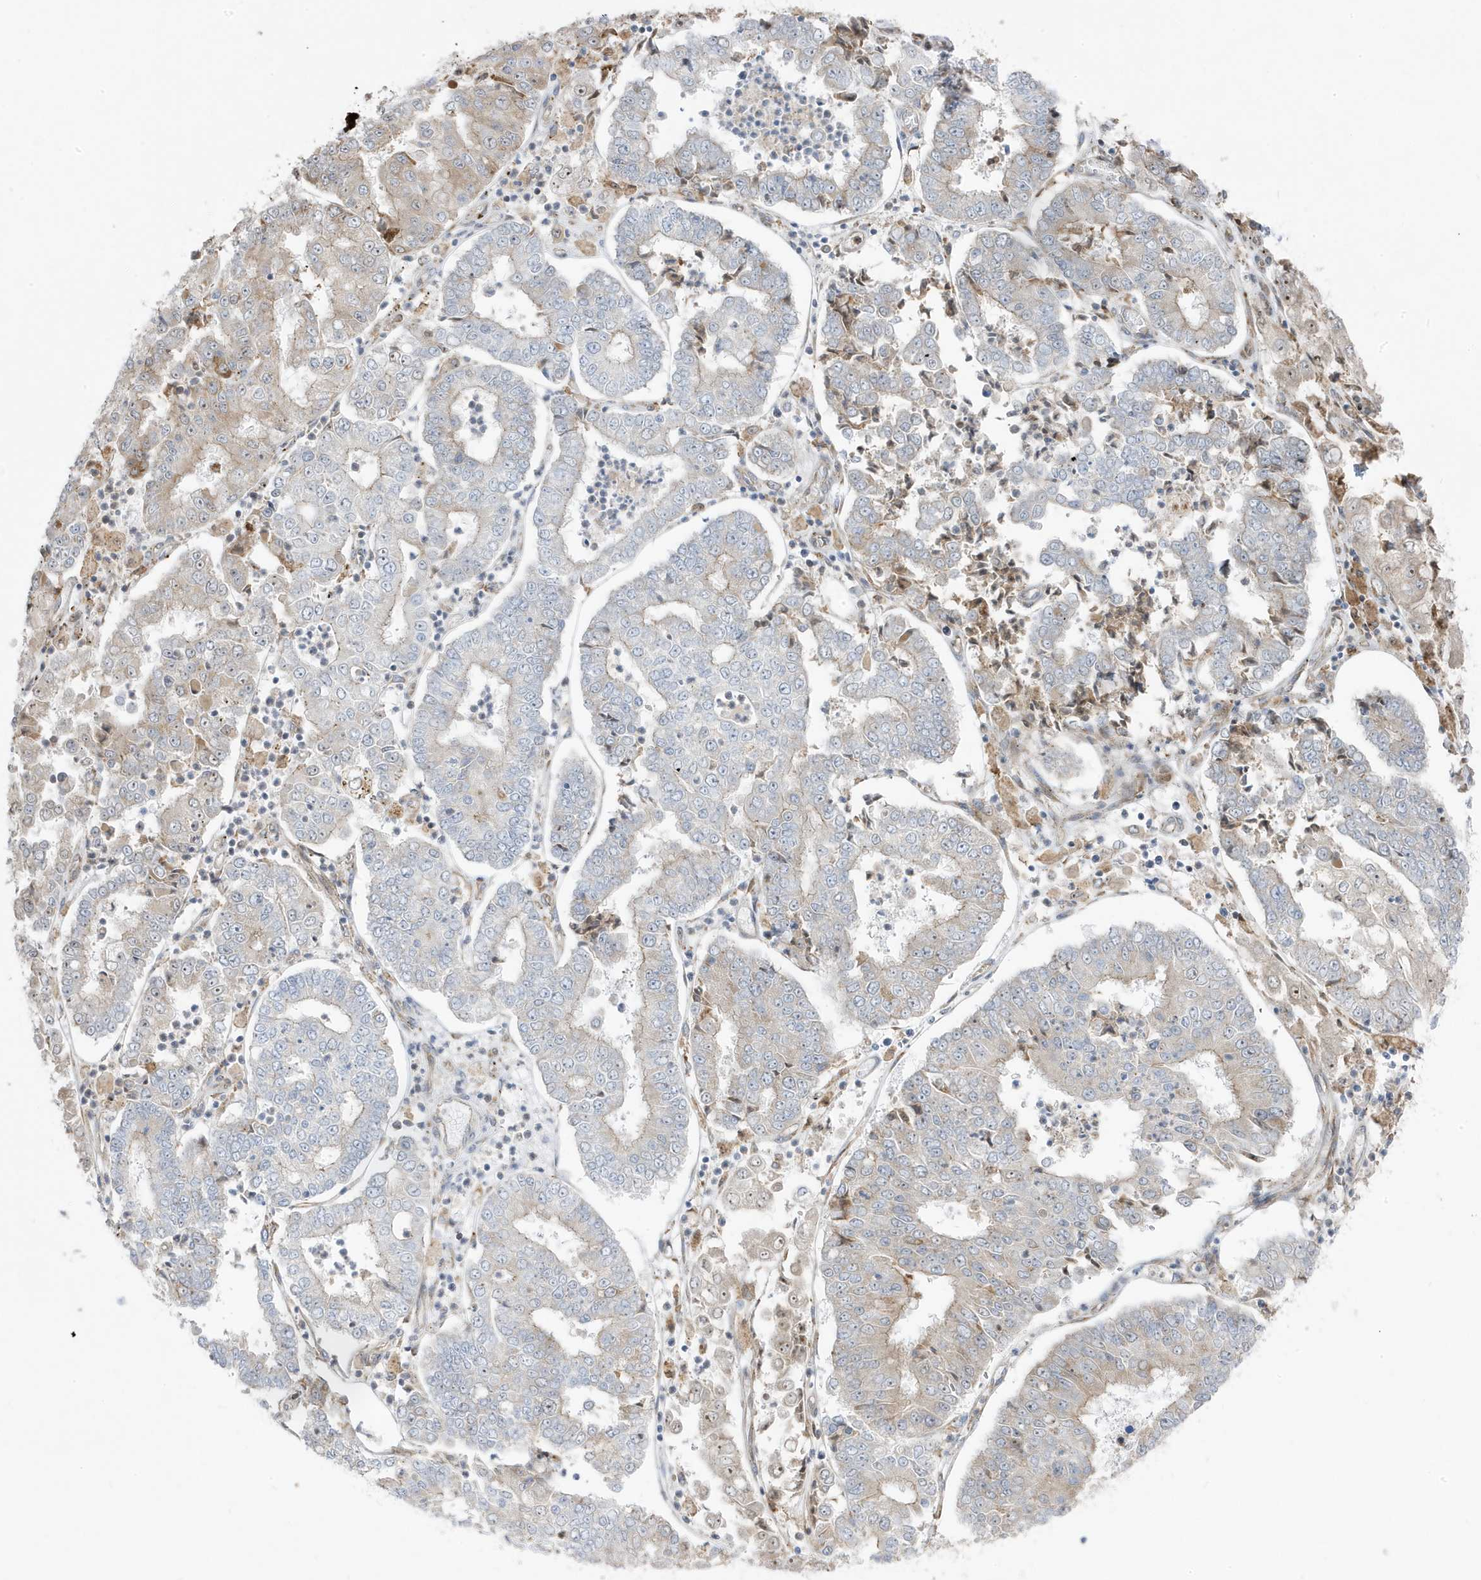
{"staining": {"intensity": "weak", "quantity": "<25%", "location": "cytoplasmic/membranous"}, "tissue": "stomach cancer", "cell_type": "Tumor cells", "image_type": "cancer", "snomed": [{"axis": "morphology", "description": "Adenocarcinoma, NOS"}, {"axis": "topography", "description": "Stomach"}], "caption": "Micrograph shows no significant protein positivity in tumor cells of stomach cancer.", "gene": "ZNF654", "patient": {"sex": "male", "age": 76}}